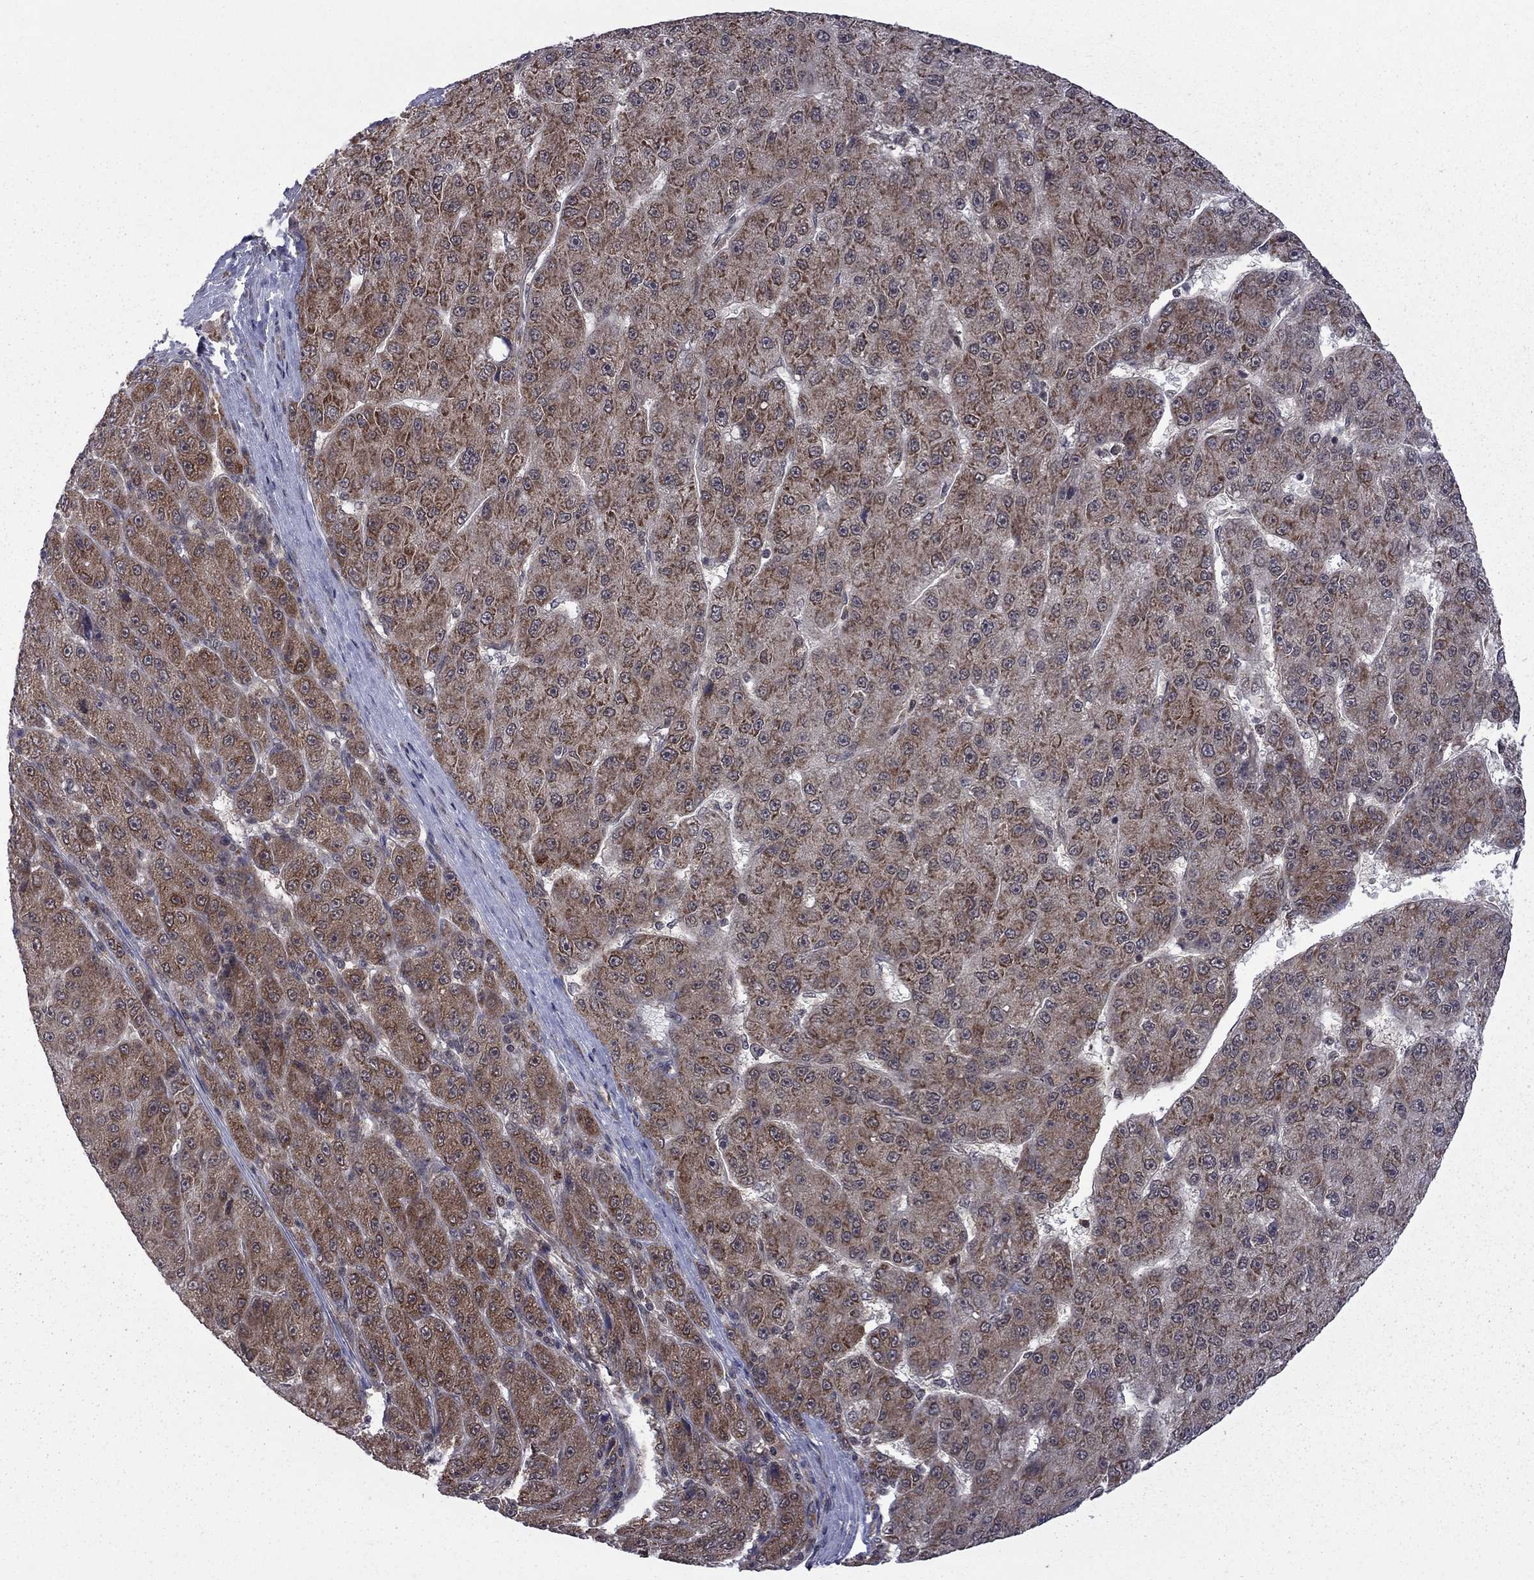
{"staining": {"intensity": "strong", "quantity": "25%-75%", "location": "cytoplasmic/membranous"}, "tissue": "liver cancer", "cell_type": "Tumor cells", "image_type": "cancer", "snomed": [{"axis": "morphology", "description": "Carcinoma, Hepatocellular, NOS"}, {"axis": "topography", "description": "Liver"}], "caption": "The micrograph exhibits immunohistochemical staining of liver cancer. There is strong cytoplasmic/membranous staining is identified in about 25%-75% of tumor cells.", "gene": "NAA50", "patient": {"sex": "male", "age": 67}}